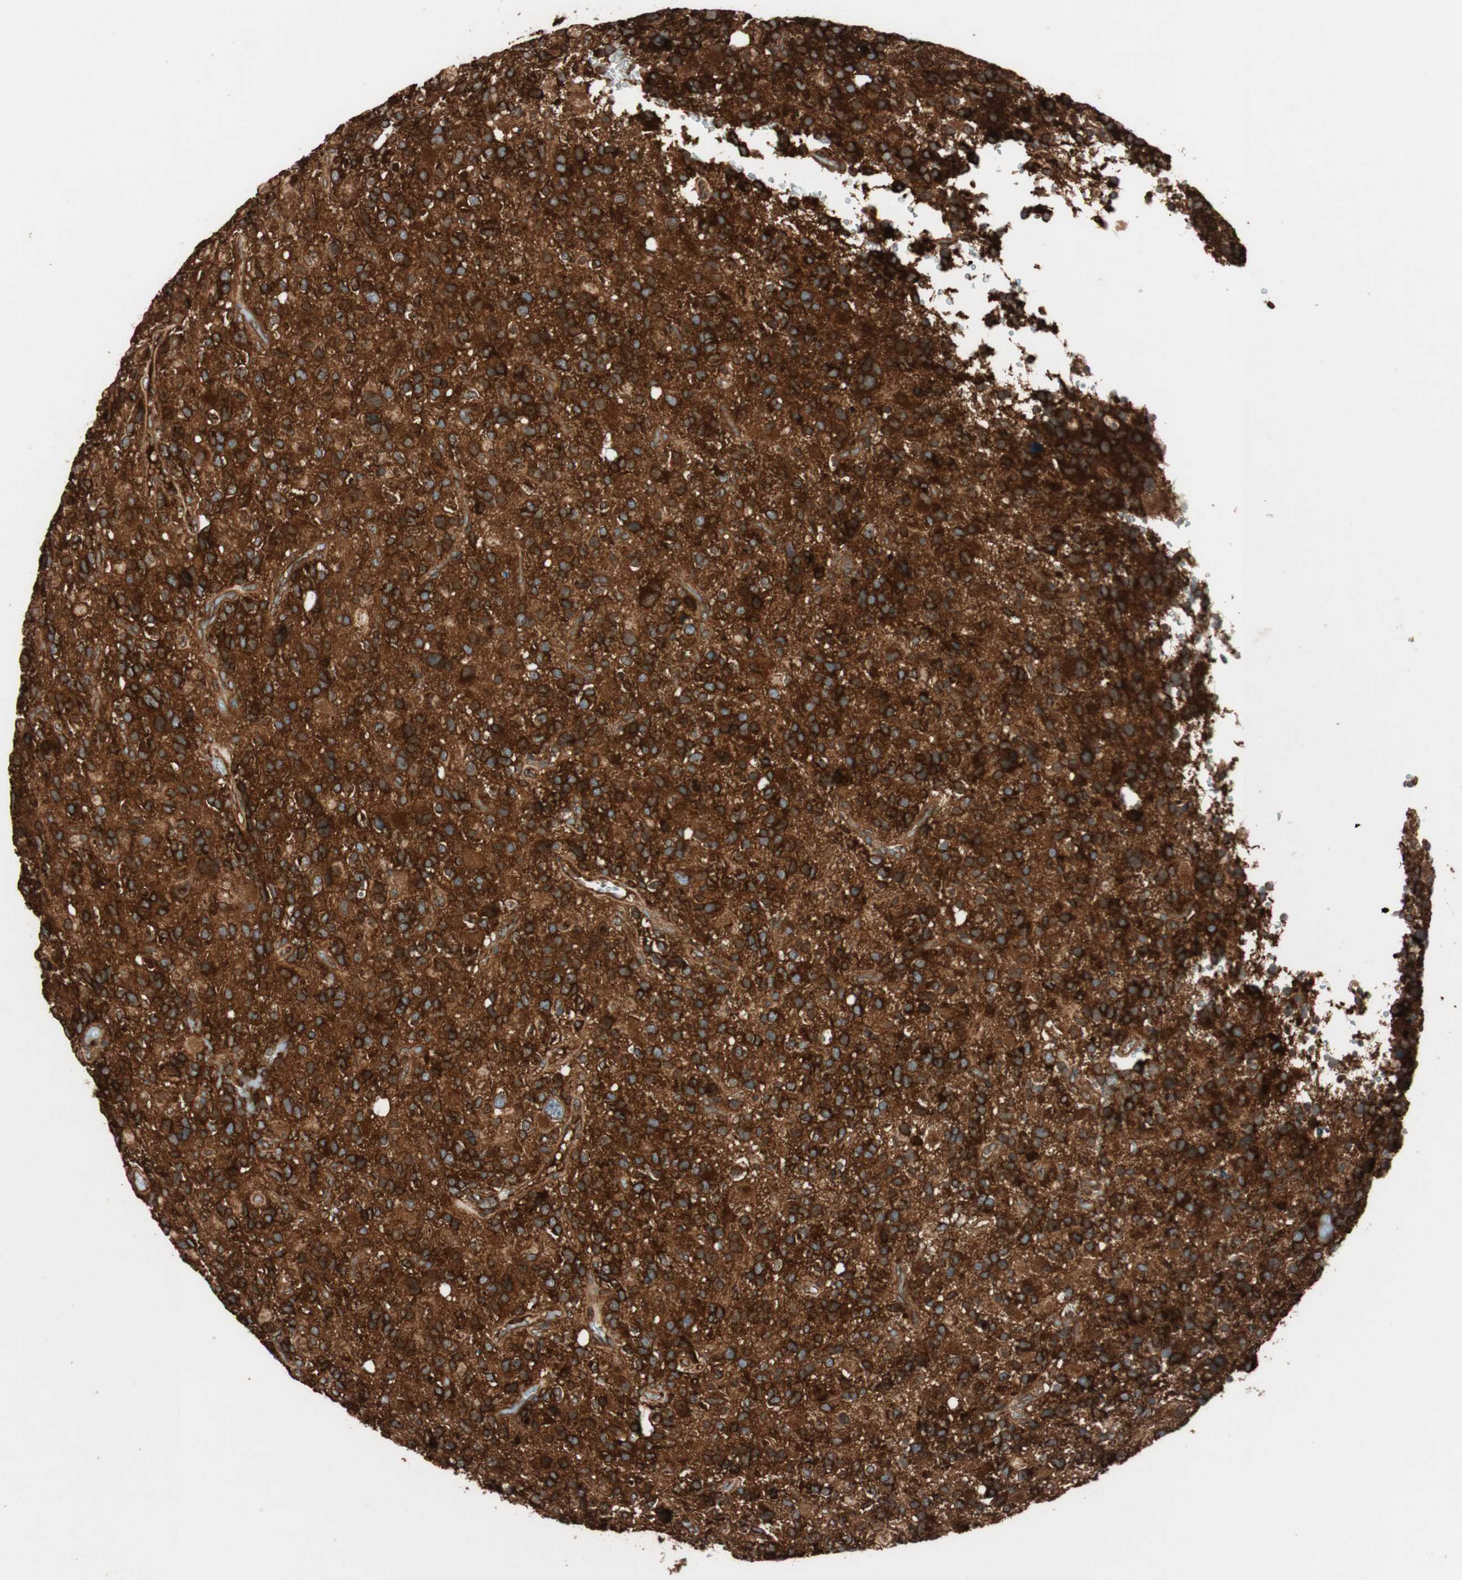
{"staining": {"intensity": "strong", "quantity": ">75%", "location": "cytoplasmic/membranous"}, "tissue": "glioma", "cell_type": "Tumor cells", "image_type": "cancer", "snomed": [{"axis": "morphology", "description": "Glioma, malignant, High grade"}, {"axis": "topography", "description": "Brain"}], "caption": "Immunohistochemistry staining of malignant glioma (high-grade), which exhibits high levels of strong cytoplasmic/membranous positivity in about >75% of tumor cells indicating strong cytoplasmic/membranous protein expression. The staining was performed using DAB (3,3'-diaminobenzidine) (brown) for protein detection and nuclei were counterstained in hematoxylin (blue).", "gene": "RAB5A", "patient": {"sex": "male", "age": 48}}